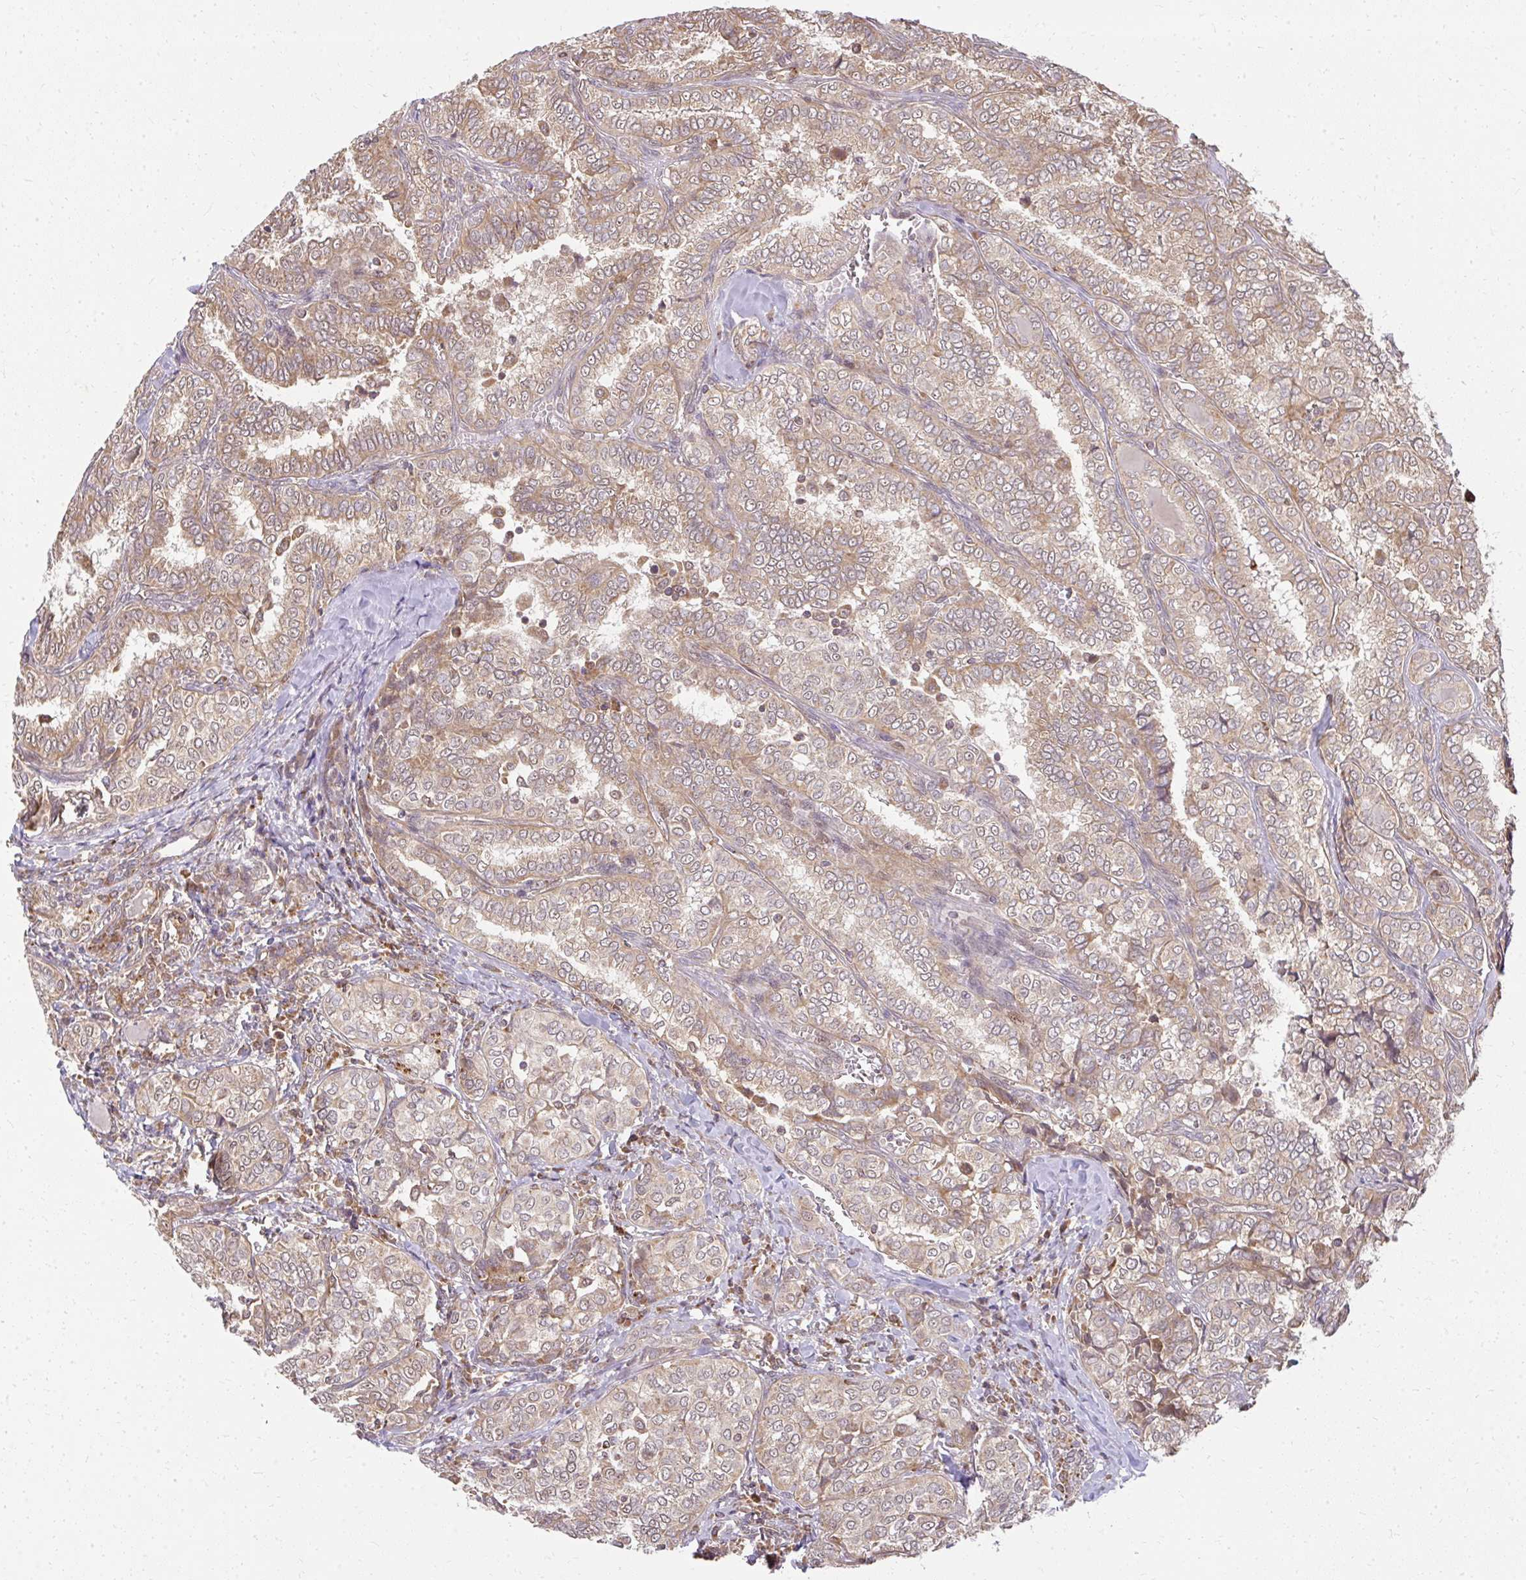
{"staining": {"intensity": "moderate", "quantity": ">75%", "location": "cytoplasmic/membranous"}, "tissue": "thyroid cancer", "cell_type": "Tumor cells", "image_type": "cancer", "snomed": [{"axis": "morphology", "description": "Papillary adenocarcinoma, NOS"}, {"axis": "topography", "description": "Thyroid gland"}], "caption": "Thyroid cancer was stained to show a protein in brown. There is medium levels of moderate cytoplasmic/membranous staining in about >75% of tumor cells. (DAB IHC, brown staining for protein, blue staining for nuclei).", "gene": "GNS", "patient": {"sex": "female", "age": 30}}